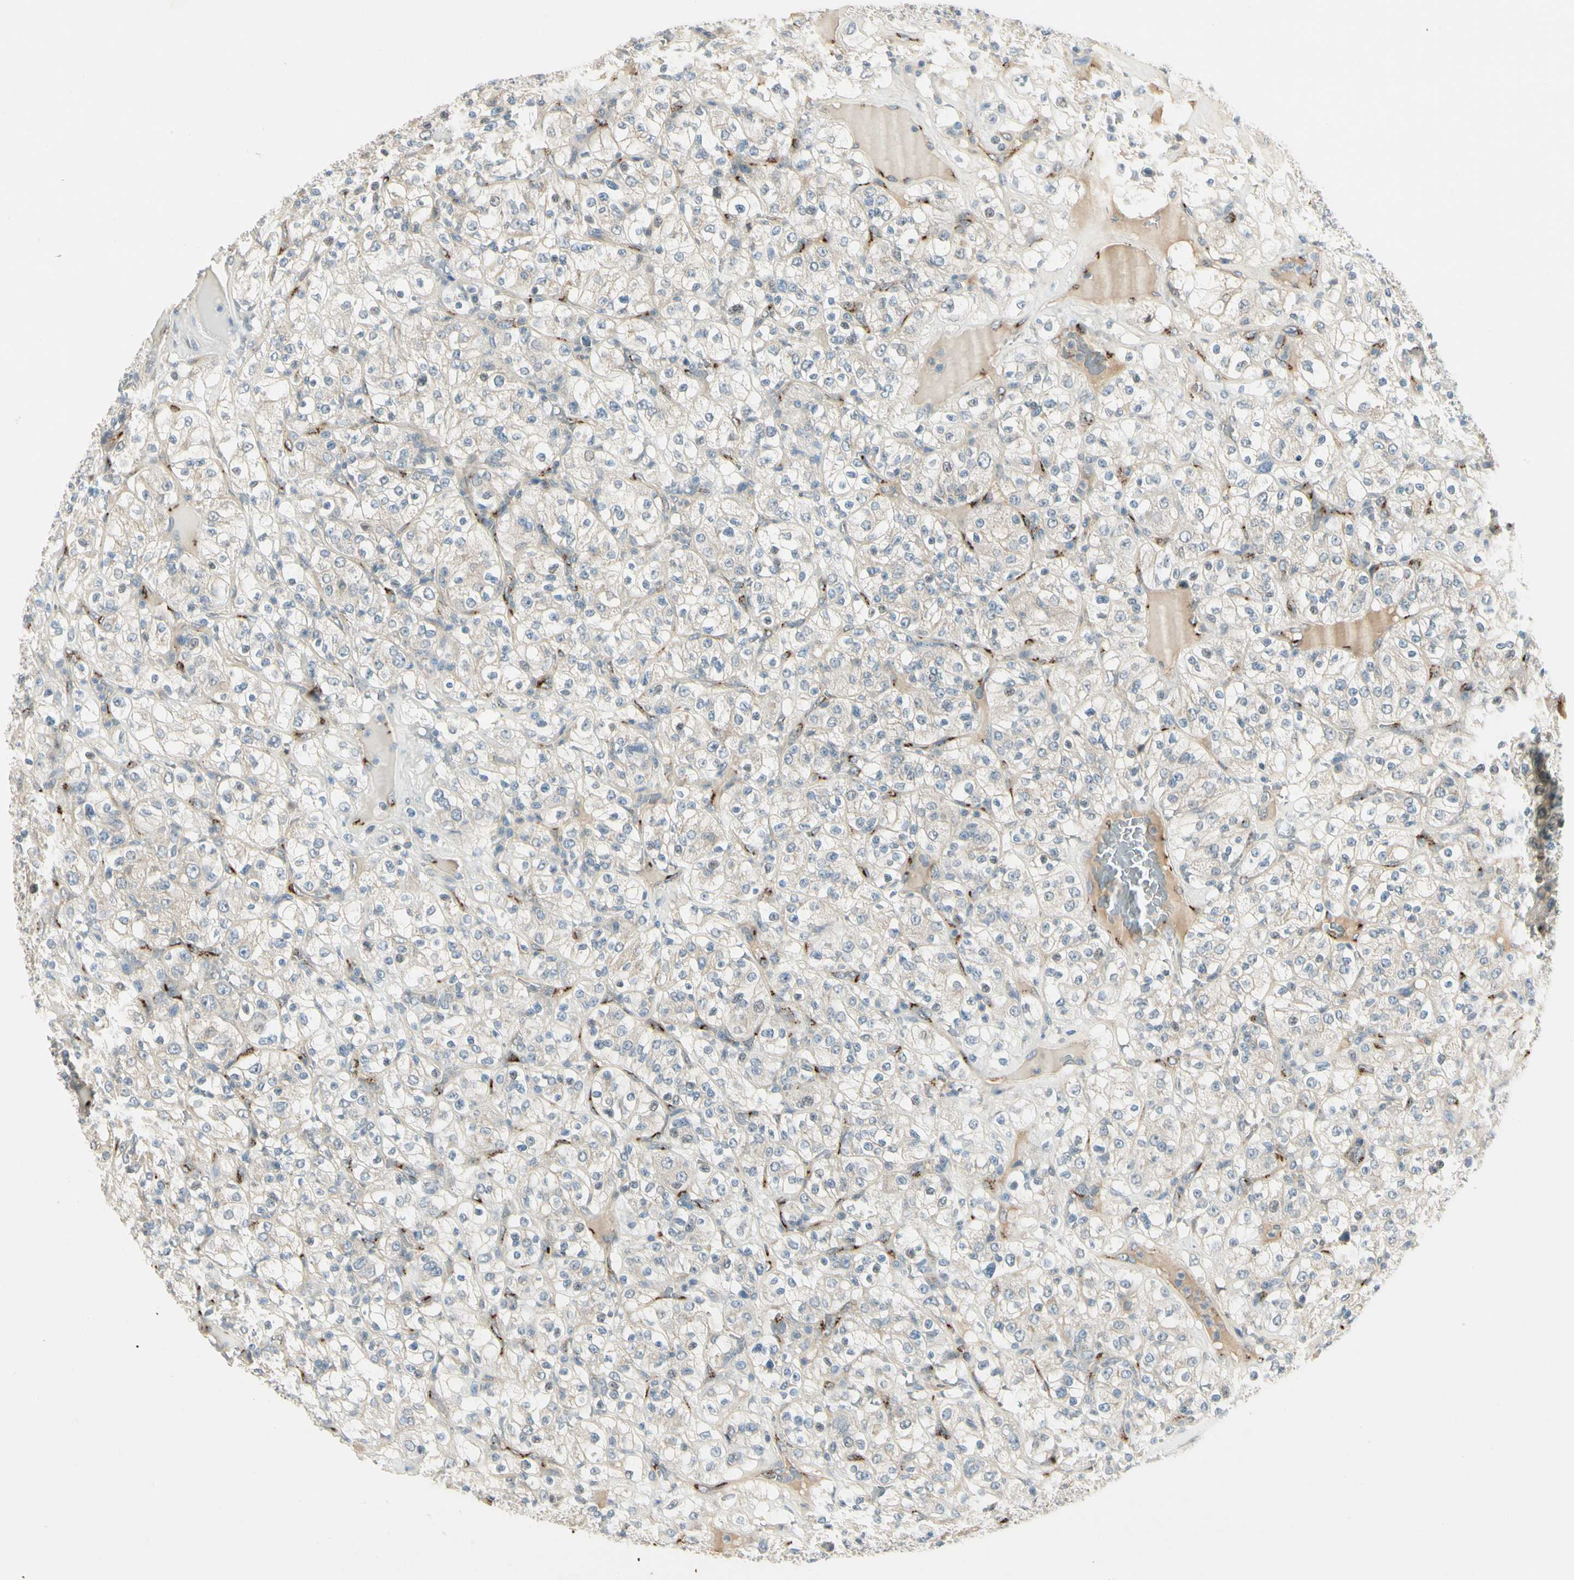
{"staining": {"intensity": "weak", "quantity": "25%-75%", "location": "cytoplasmic/membranous"}, "tissue": "renal cancer", "cell_type": "Tumor cells", "image_type": "cancer", "snomed": [{"axis": "morphology", "description": "Normal tissue, NOS"}, {"axis": "morphology", "description": "Adenocarcinoma, NOS"}, {"axis": "topography", "description": "Kidney"}], "caption": "High-magnification brightfield microscopy of renal cancer stained with DAB (brown) and counterstained with hematoxylin (blue). tumor cells exhibit weak cytoplasmic/membranous staining is present in about25%-75% of cells.", "gene": "MANSC1", "patient": {"sex": "female", "age": 72}}